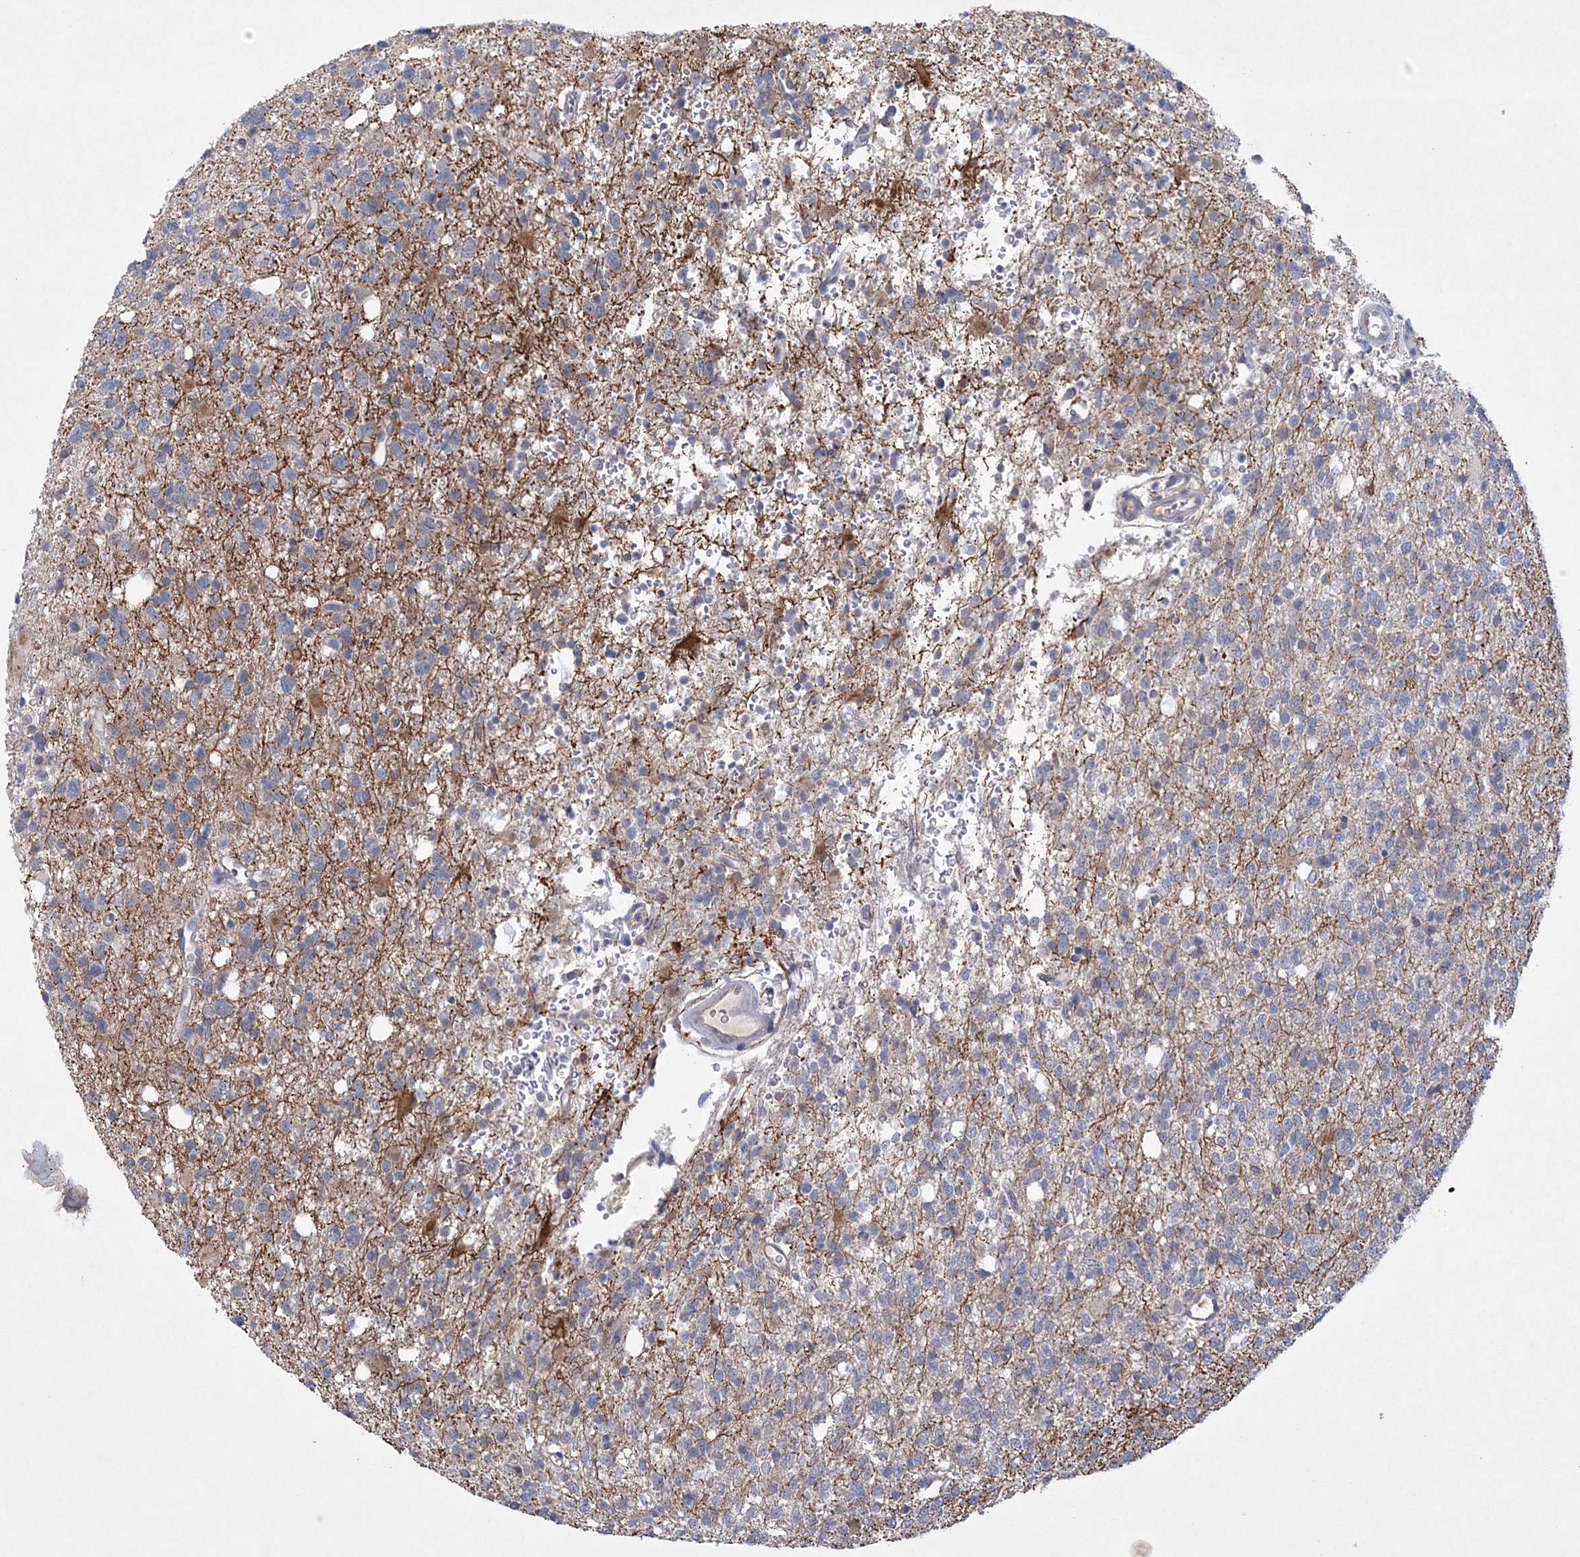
{"staining": {"intensity": "negative", "quantity": "none", "location": "none"}, "tissue": "glioma", "cell_type": "Tumor cells", "image_type": "cancer", "snomed": [{"axis": "morphology", "description": "Glioma, malignant, High grade"}, {"axis": "topography", "description": "Brain"}], "caption": "The IHC micrograph has no significant expression in tumor cells of malignant glioma (high-grade) tissue.", "gene": "DPCD", "patient": {"sex": "female", "age": 62}}